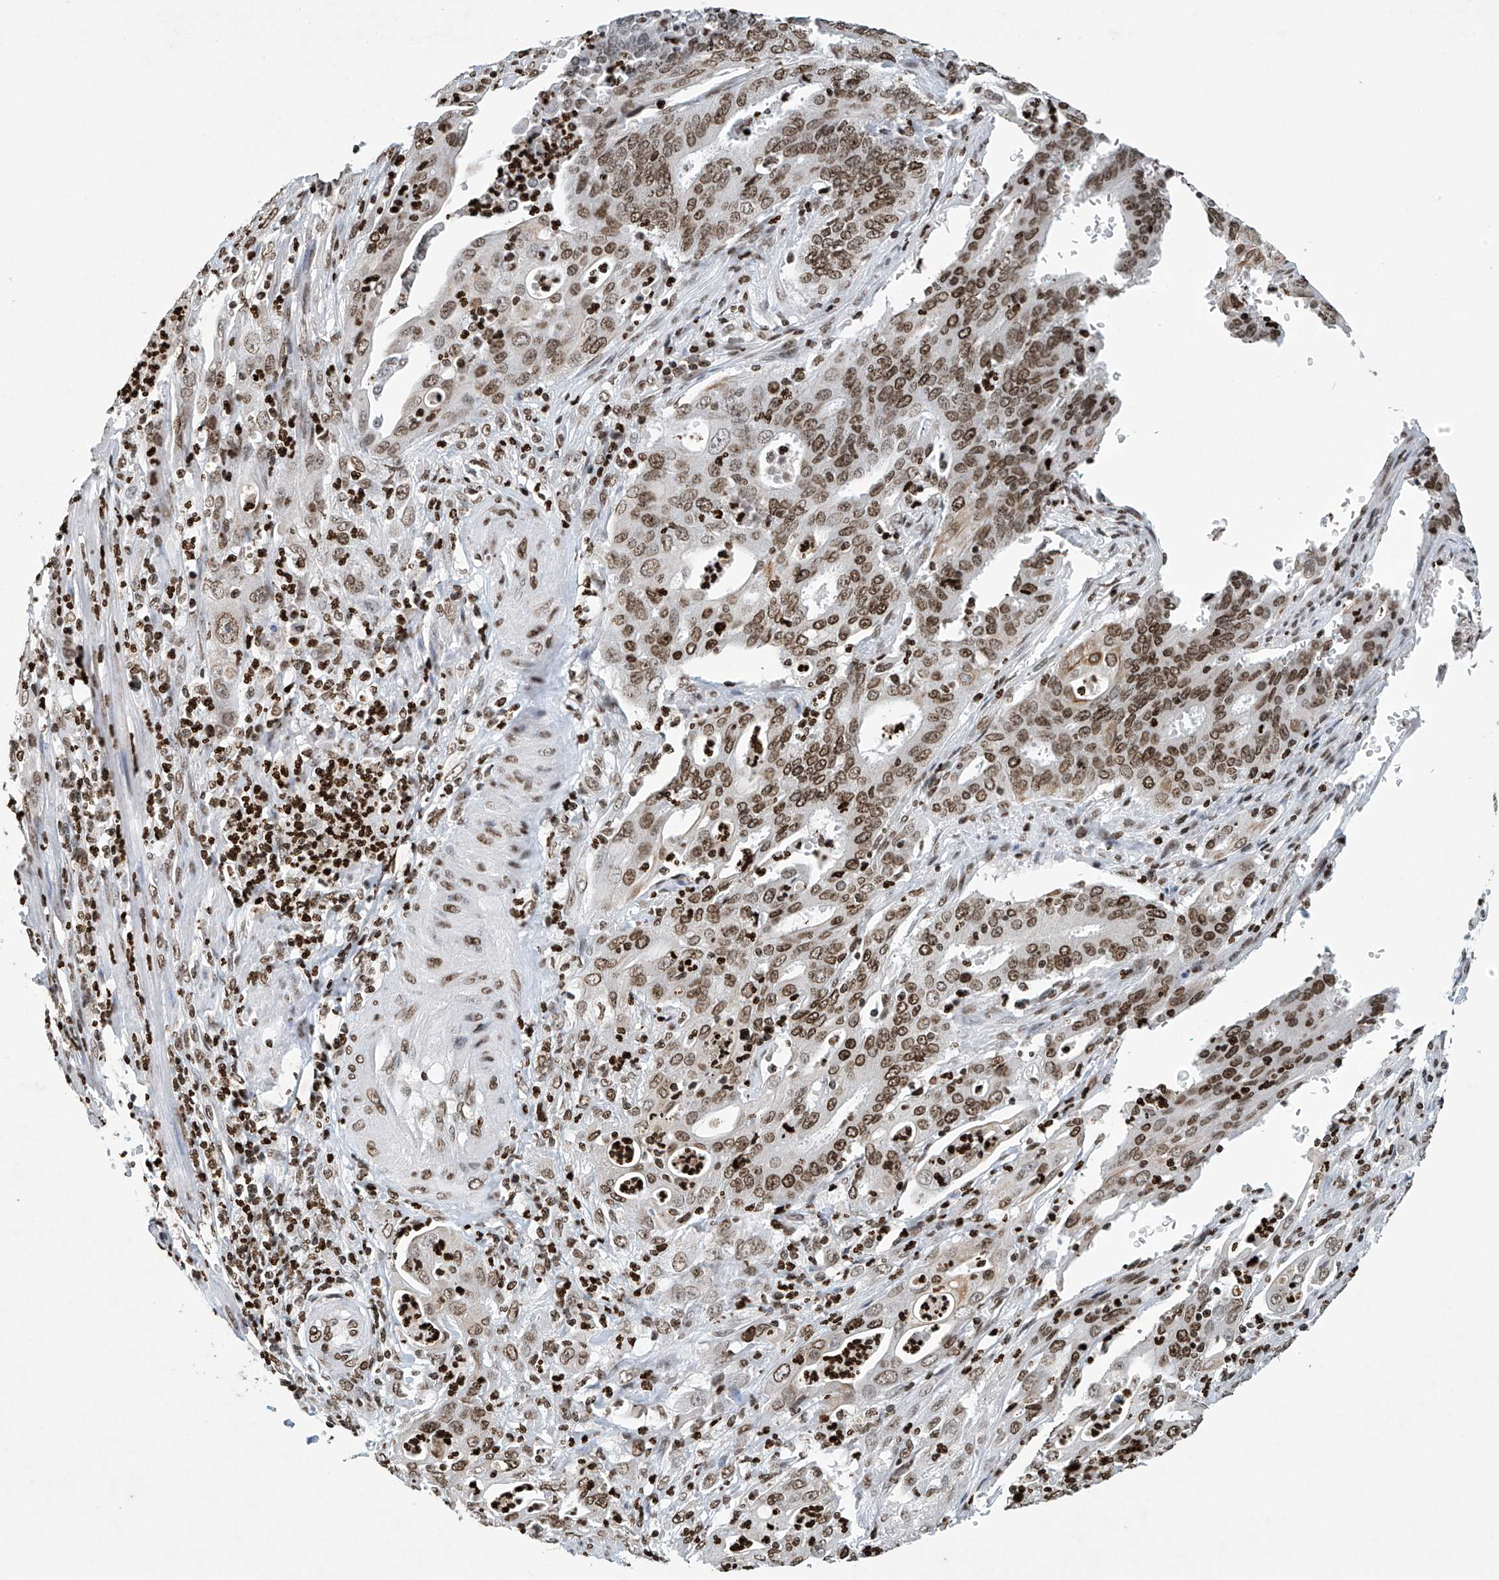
{"staining": {"intensity": "moderate", "quantity": ">75%", "location": "nuclear"}, "tissue": "cervical cancer", "cell_type": "Tumor cells", "image_type": "cancer", "snomed": [{"axis": "morphology", "description": "Adenocarcinoma, NOS"}, {"axis": "topography", "description": "Cervix"}], "caption": "Cervical cancer was stained to show a protein in brown. There is medium levels of moderate nuclear expression in about >75% of tumor cells.", "gene": "H4C16", "patient": {"sex": "female", "age": 44}}